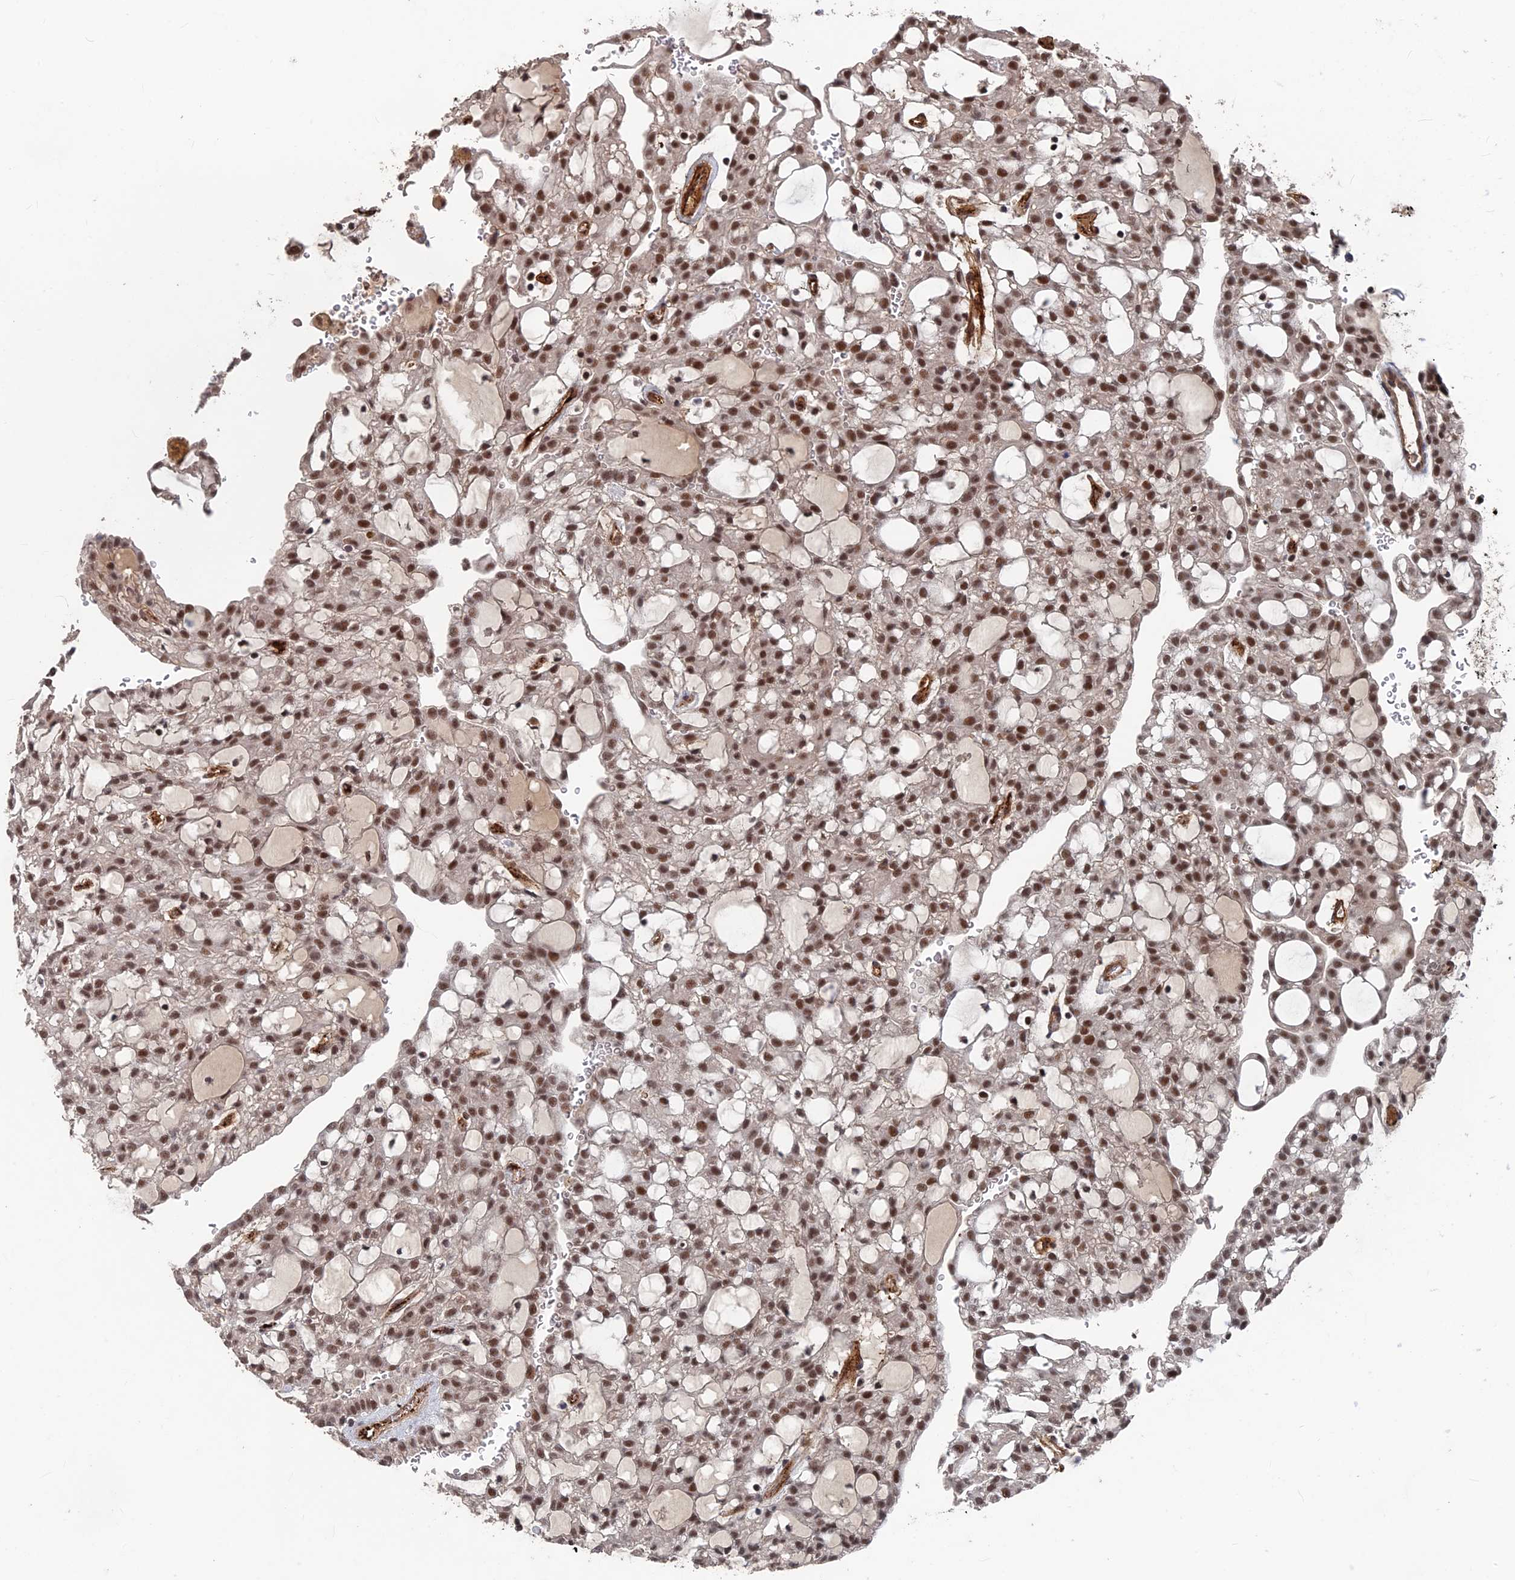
{"staining": {"intensity": "moderate", "quantity": ">75%", "location": "nuclear"}, "tissue": "renal cancer", "cell_type": "Tumor cells", "image_type": "cancer", "snomed": [{"axis": "morphology", "description": "Adenocarcinoma, NOS"}, {"axis": "topography", "description": "Kidney"}], "caption": "Protein expression analysis of renal cancer (adenocarcinoma) displays moderate nuclear expression in approximately >75% of tumor cells.", "gene": "SH3D21", "patient": {"sex": "male", "age": 63}}